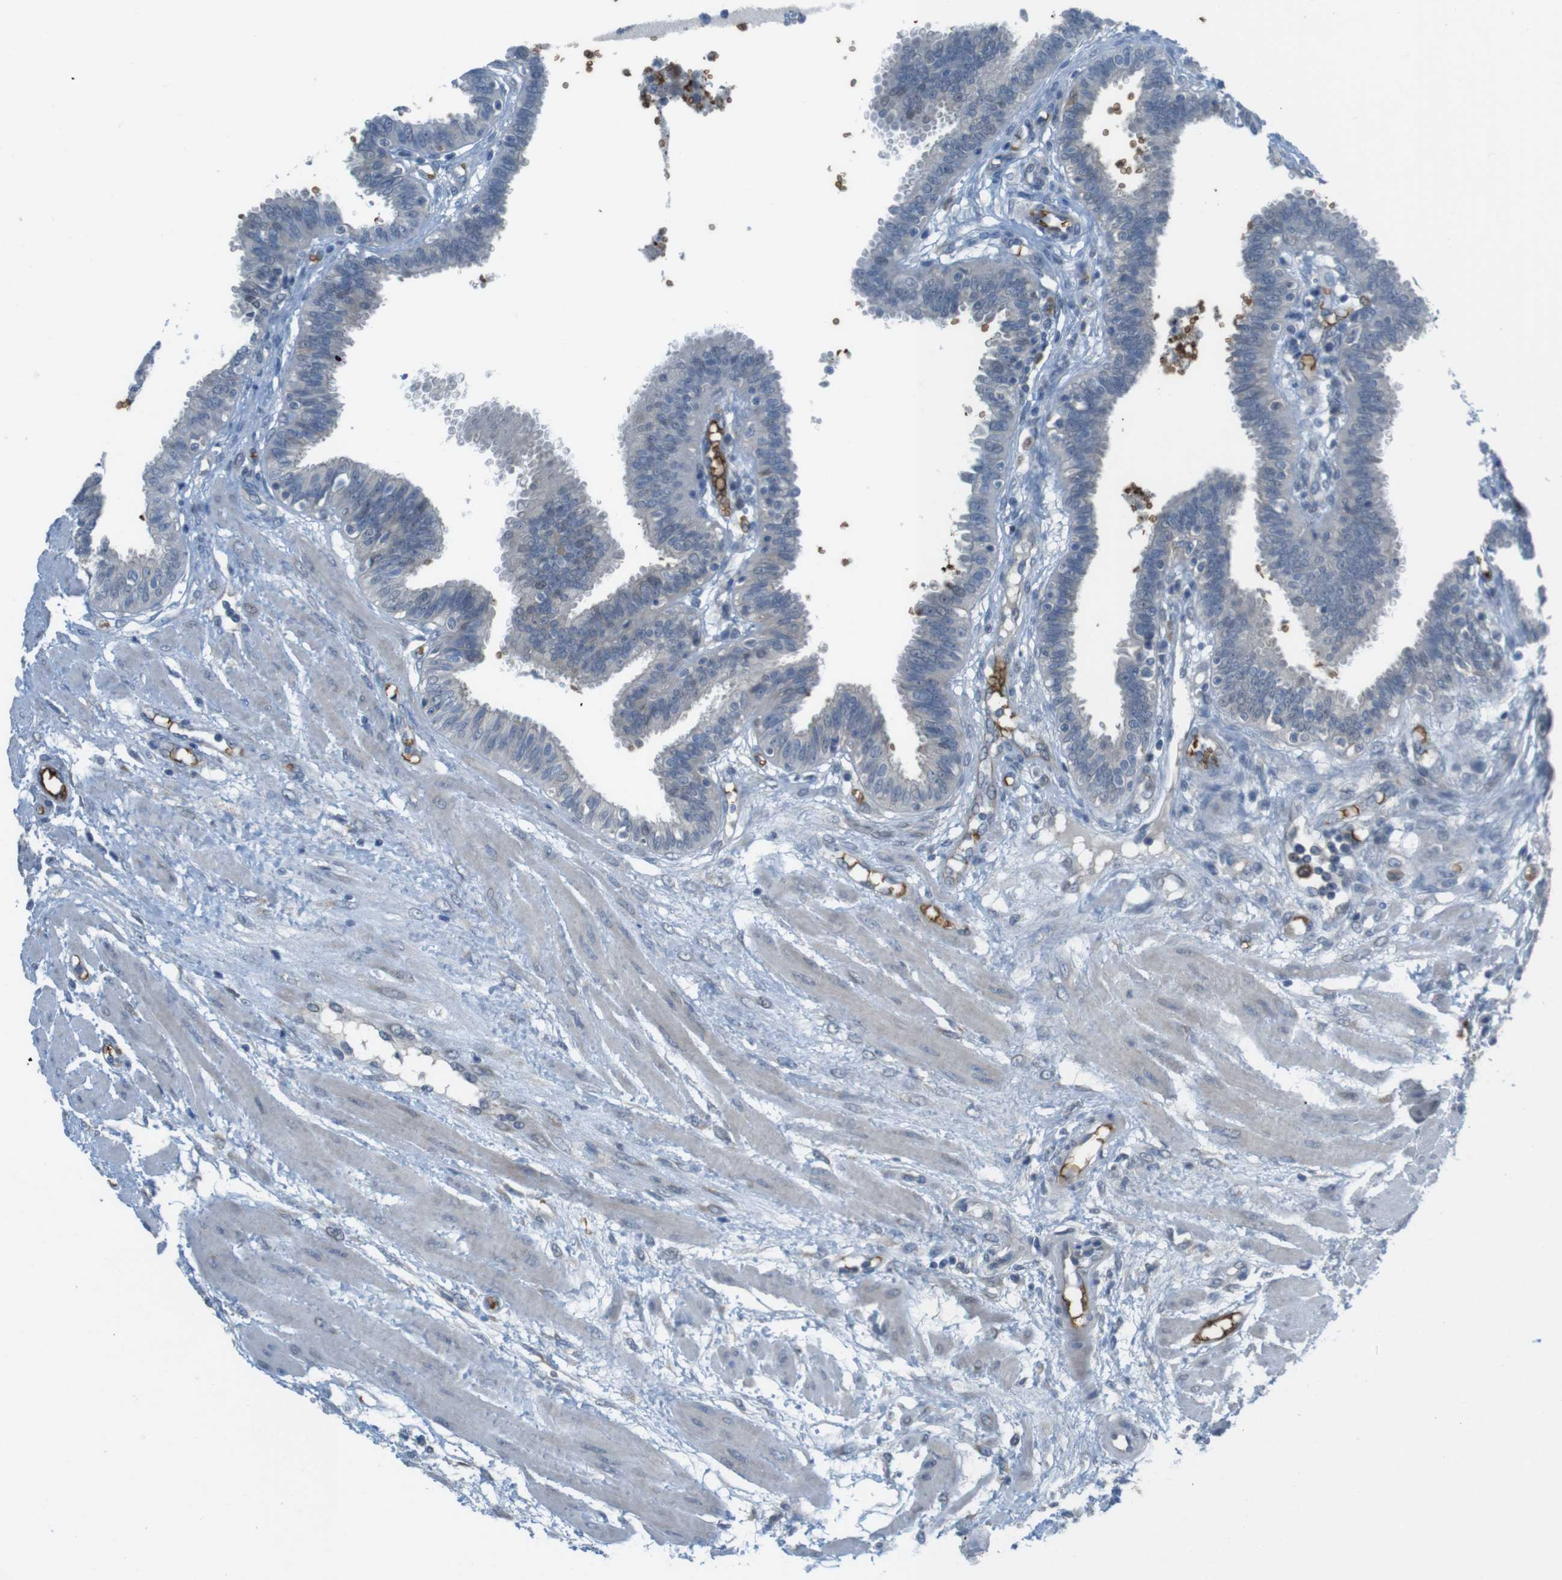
{"staining": {"intensity": "weak", "quantity": "<25%", "location": "cytoplasmic/membranous"}, "tissue": "fallopian tube", "cell_type": "Glandular cells", "image_type": "normal", "snomed": [{"axis": "morphology", "description": "Normal tissue, NOS"}, {"axis": "topography", "description": "Fallopian tube"}], "caption": "Glandular cells are negative for brown protein staining in unremarkable fallopian tube.", "gene": "GYPA", "patient": {"sex": "female", "age": 32}}